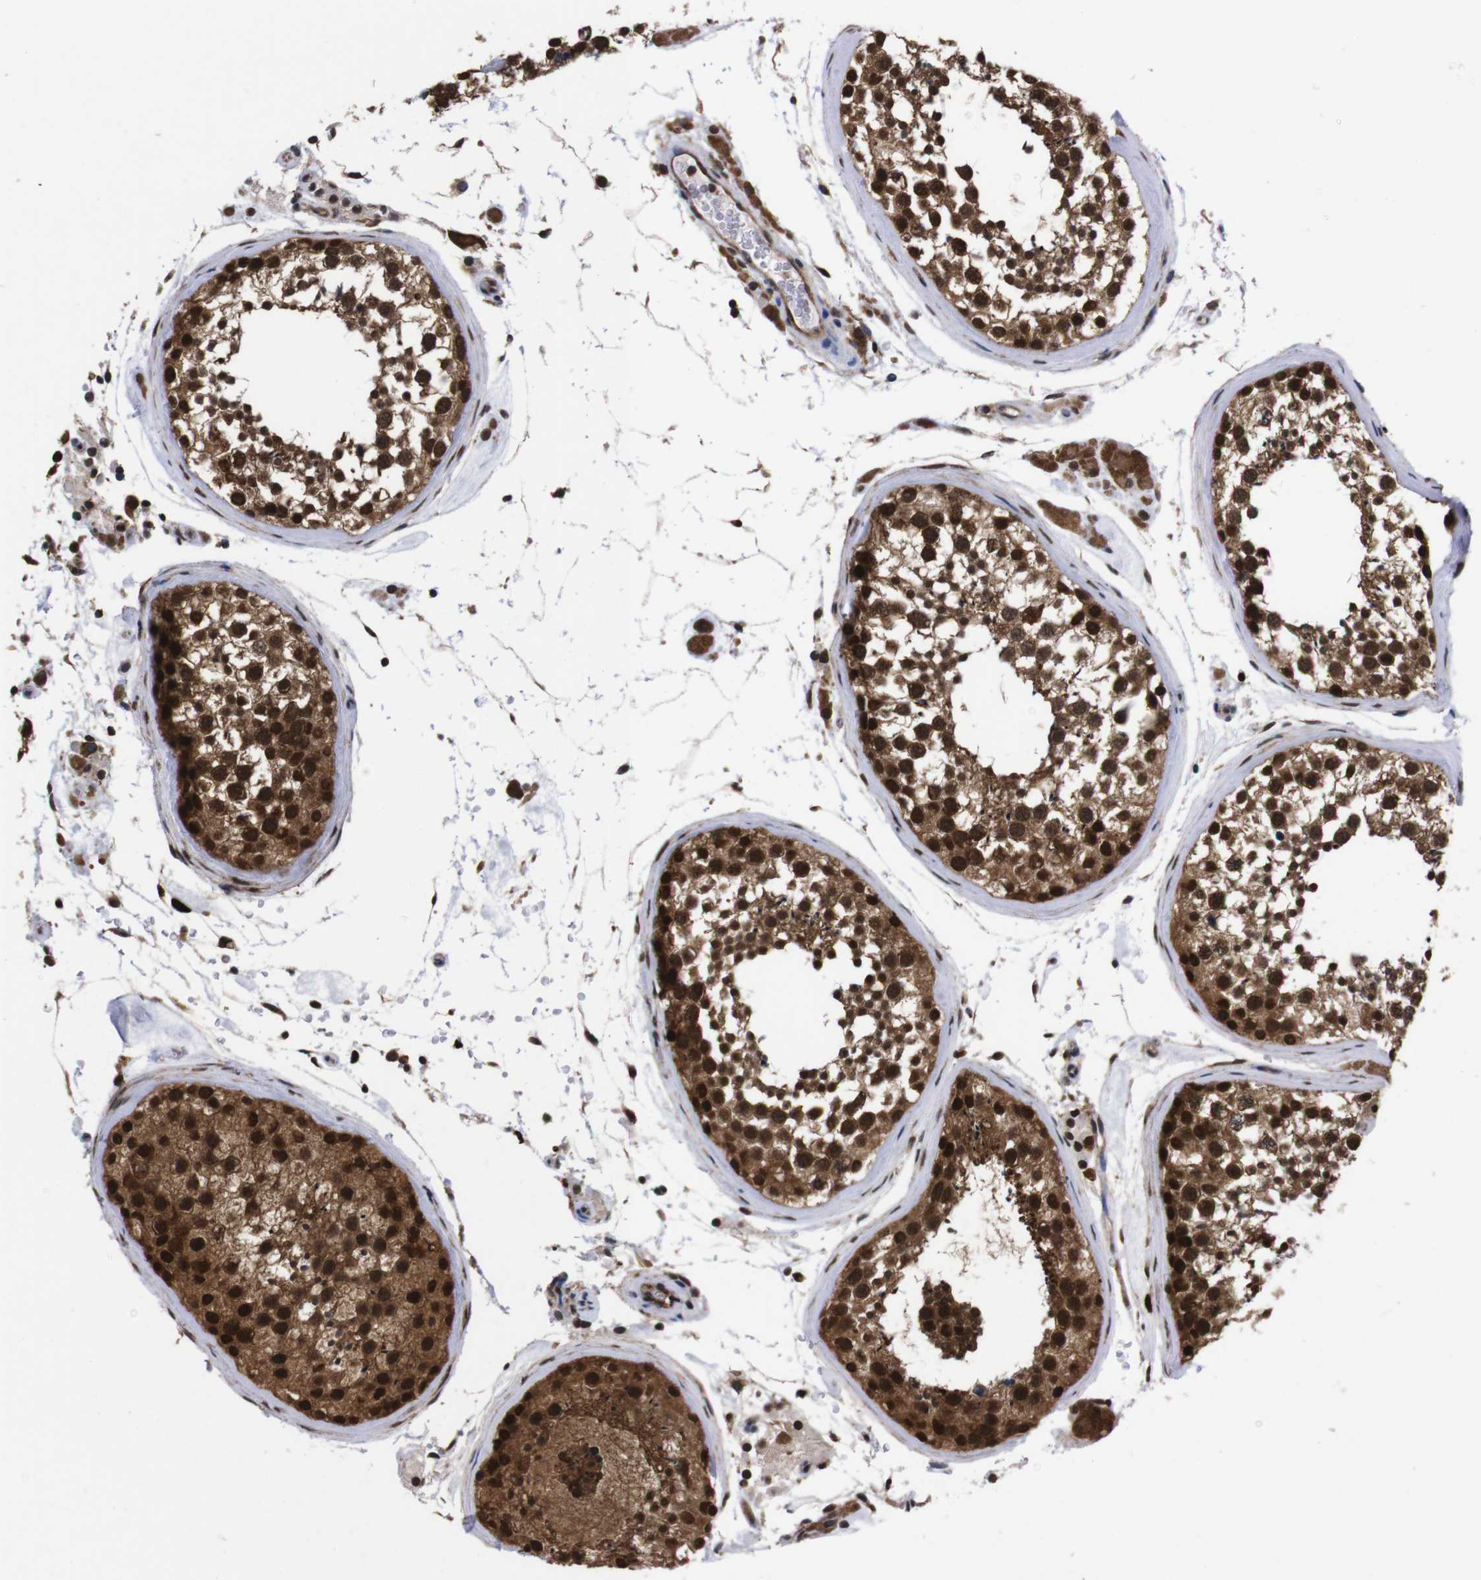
{"staining": {"intensity": "strong", "quantity": ">75%", "location": "cytoplasmic/membranous,nuclear"}, "tissue": "testis", "cell_type": "Cells in seminiferous ducts", "image_type": "normal", "snomed": [{"axis": "morphology", "description": "Normal tissue, NOS"}, {"axis": "topography", "description": "Testis"}], "caption": "Immunohistochemistry (IHC) of normal human testis demonstrates high levels of strong cytoplasmic/membranous,nuclear expression in about >75% of cells in seminiferous ducts.", "gene": "UBQLN2", "patient": {"sex": "male", "age": 46}}